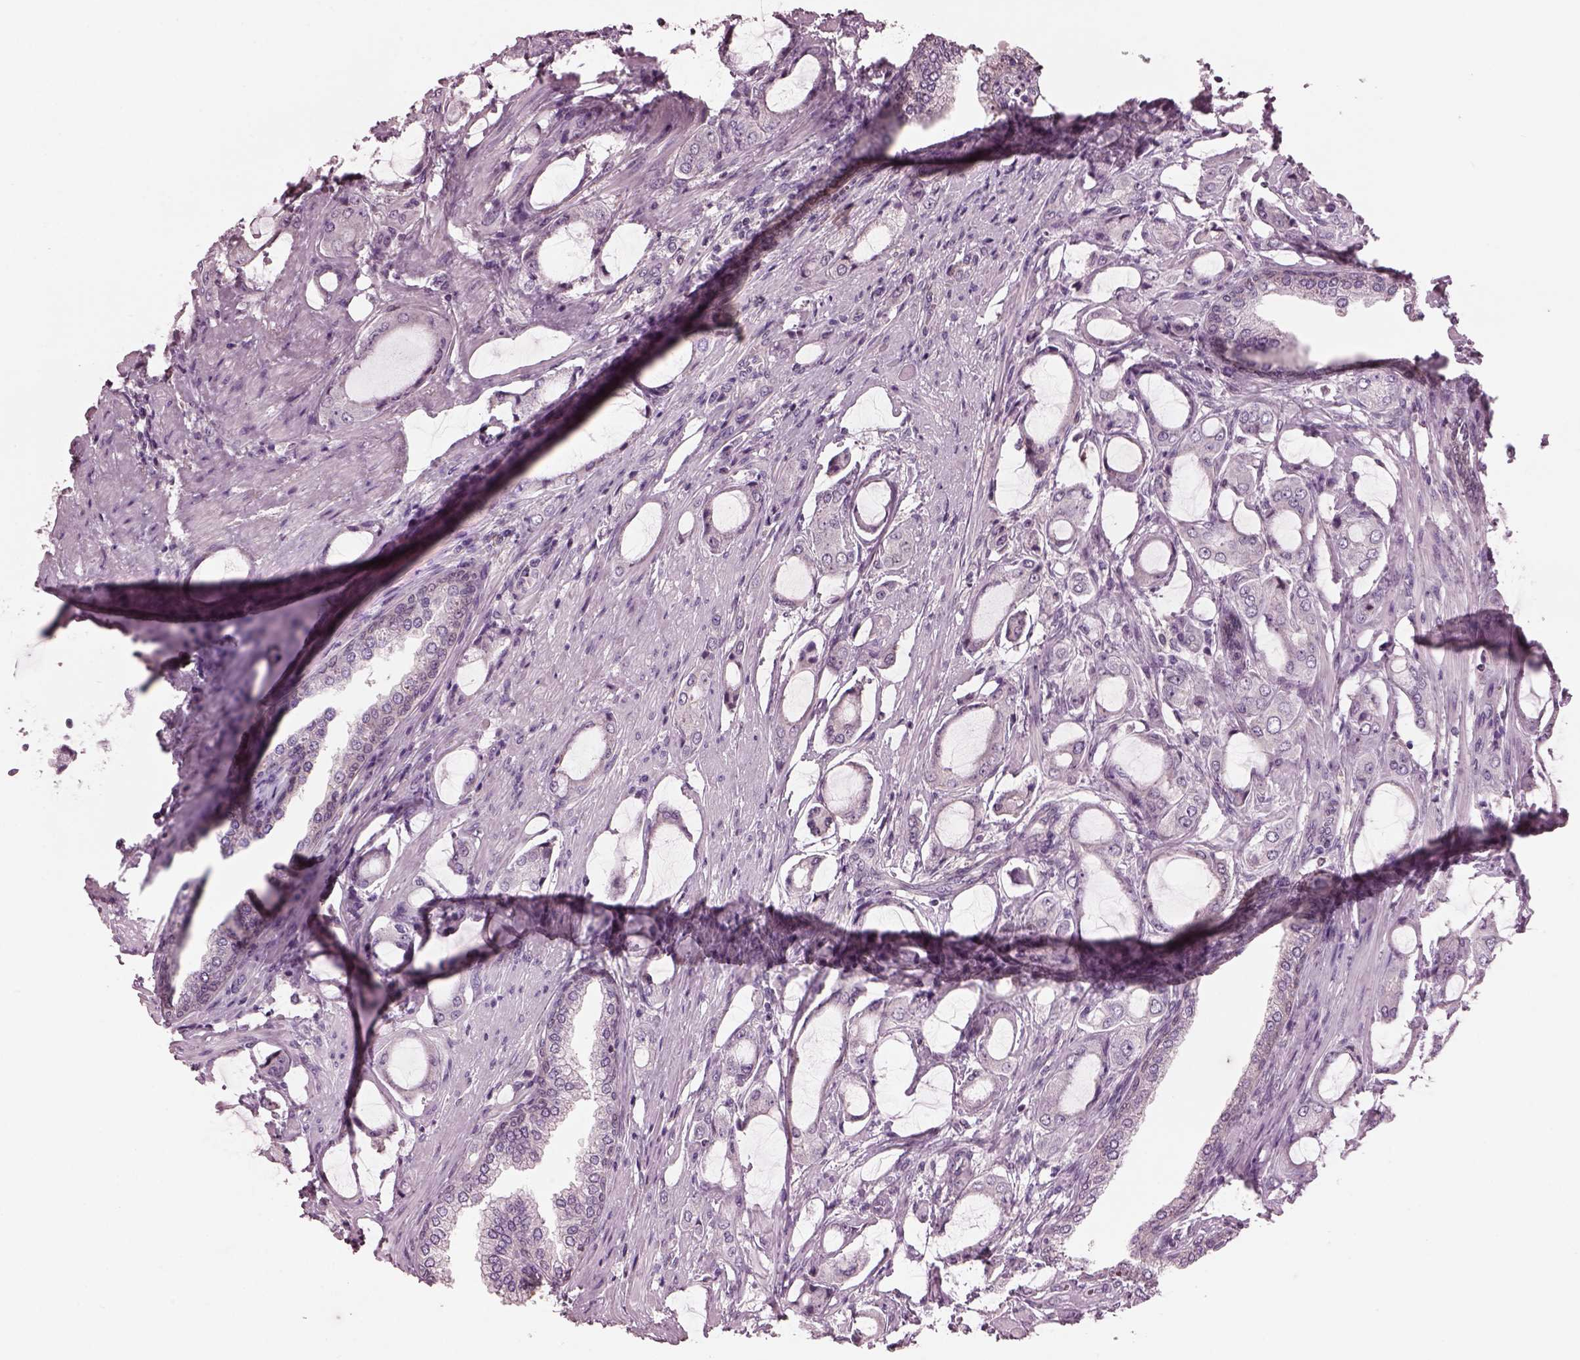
{"staining": {"intensity": "negative", "quantity": "none", "location": "none"}, "tissue": "prostate cancer", "cell_type": "Tumor cells", "image_type": "cancer", "snomed": [{"axis": "morphology", "description": "Adenocarcinoma, NOS"}, {"axis": "topography", "description": "Prostate"}], "caption": "Tumor cells show no significant protein positivity in prostate cancer. (DAB immunohistochemistry, high magnification).", "gene": "SRI", "patient": {"sex": "male", "age": 63}}